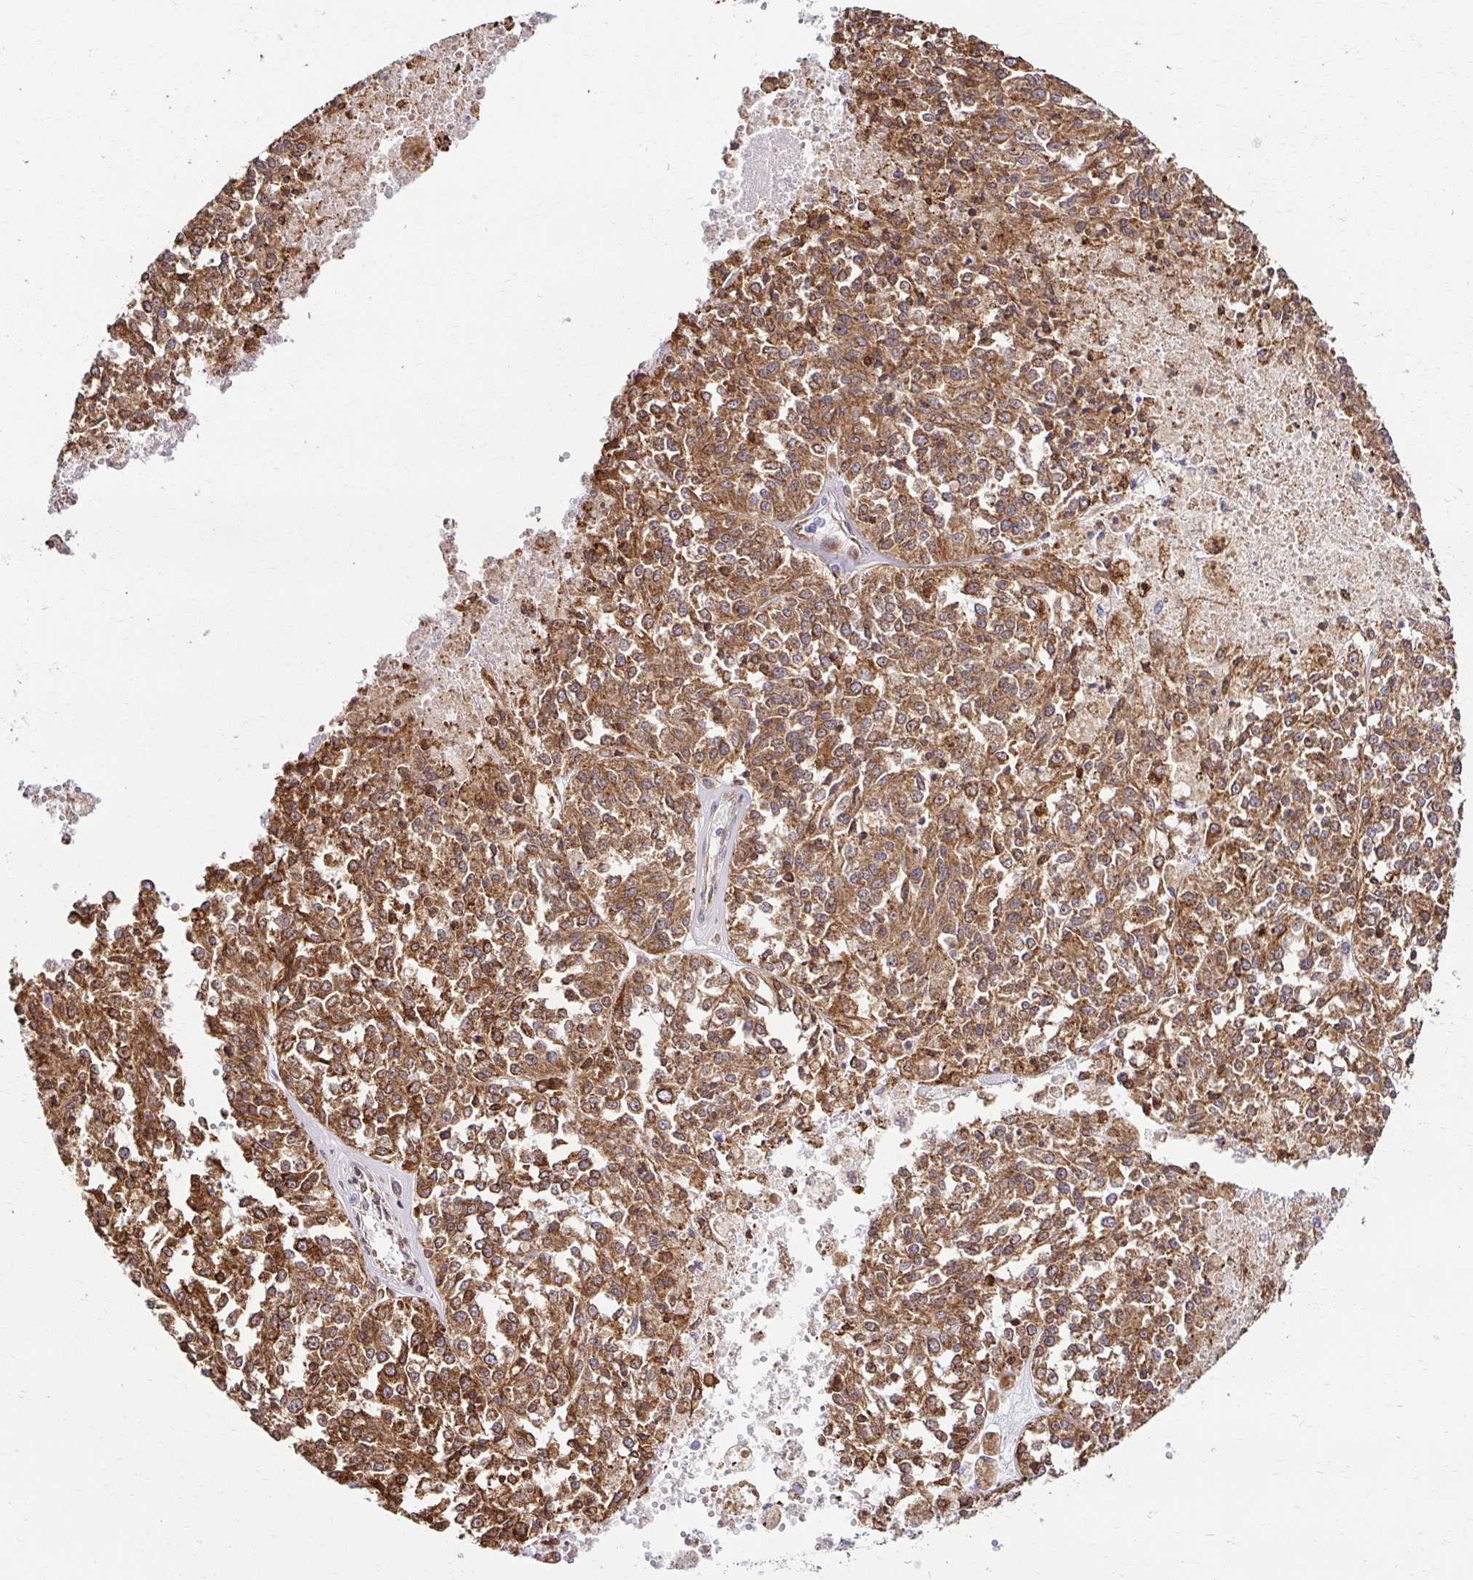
{"staining": {"intensity": "moderate", "quantity": ">75%", "location": "cytoplasmic/membranous"}, "tissue": "melanoma", "cell_type": "Tumor cells", "image_type": "cancer", "snomed": [{"axis": "morphology", "description": "Malignant melanoma, Metastatic site"}, {"axis": "topography", "description": "Lymph node"}], "caption": "Approximately >75% of tumor cells in human malignant melanoma (metastatic site) show moderate cytoplasmic/membranous protein positivity as visualized by brown immunohistochemical staining.", "gene": "HPS1", "patient": {"sex": "female", "age": 64}}